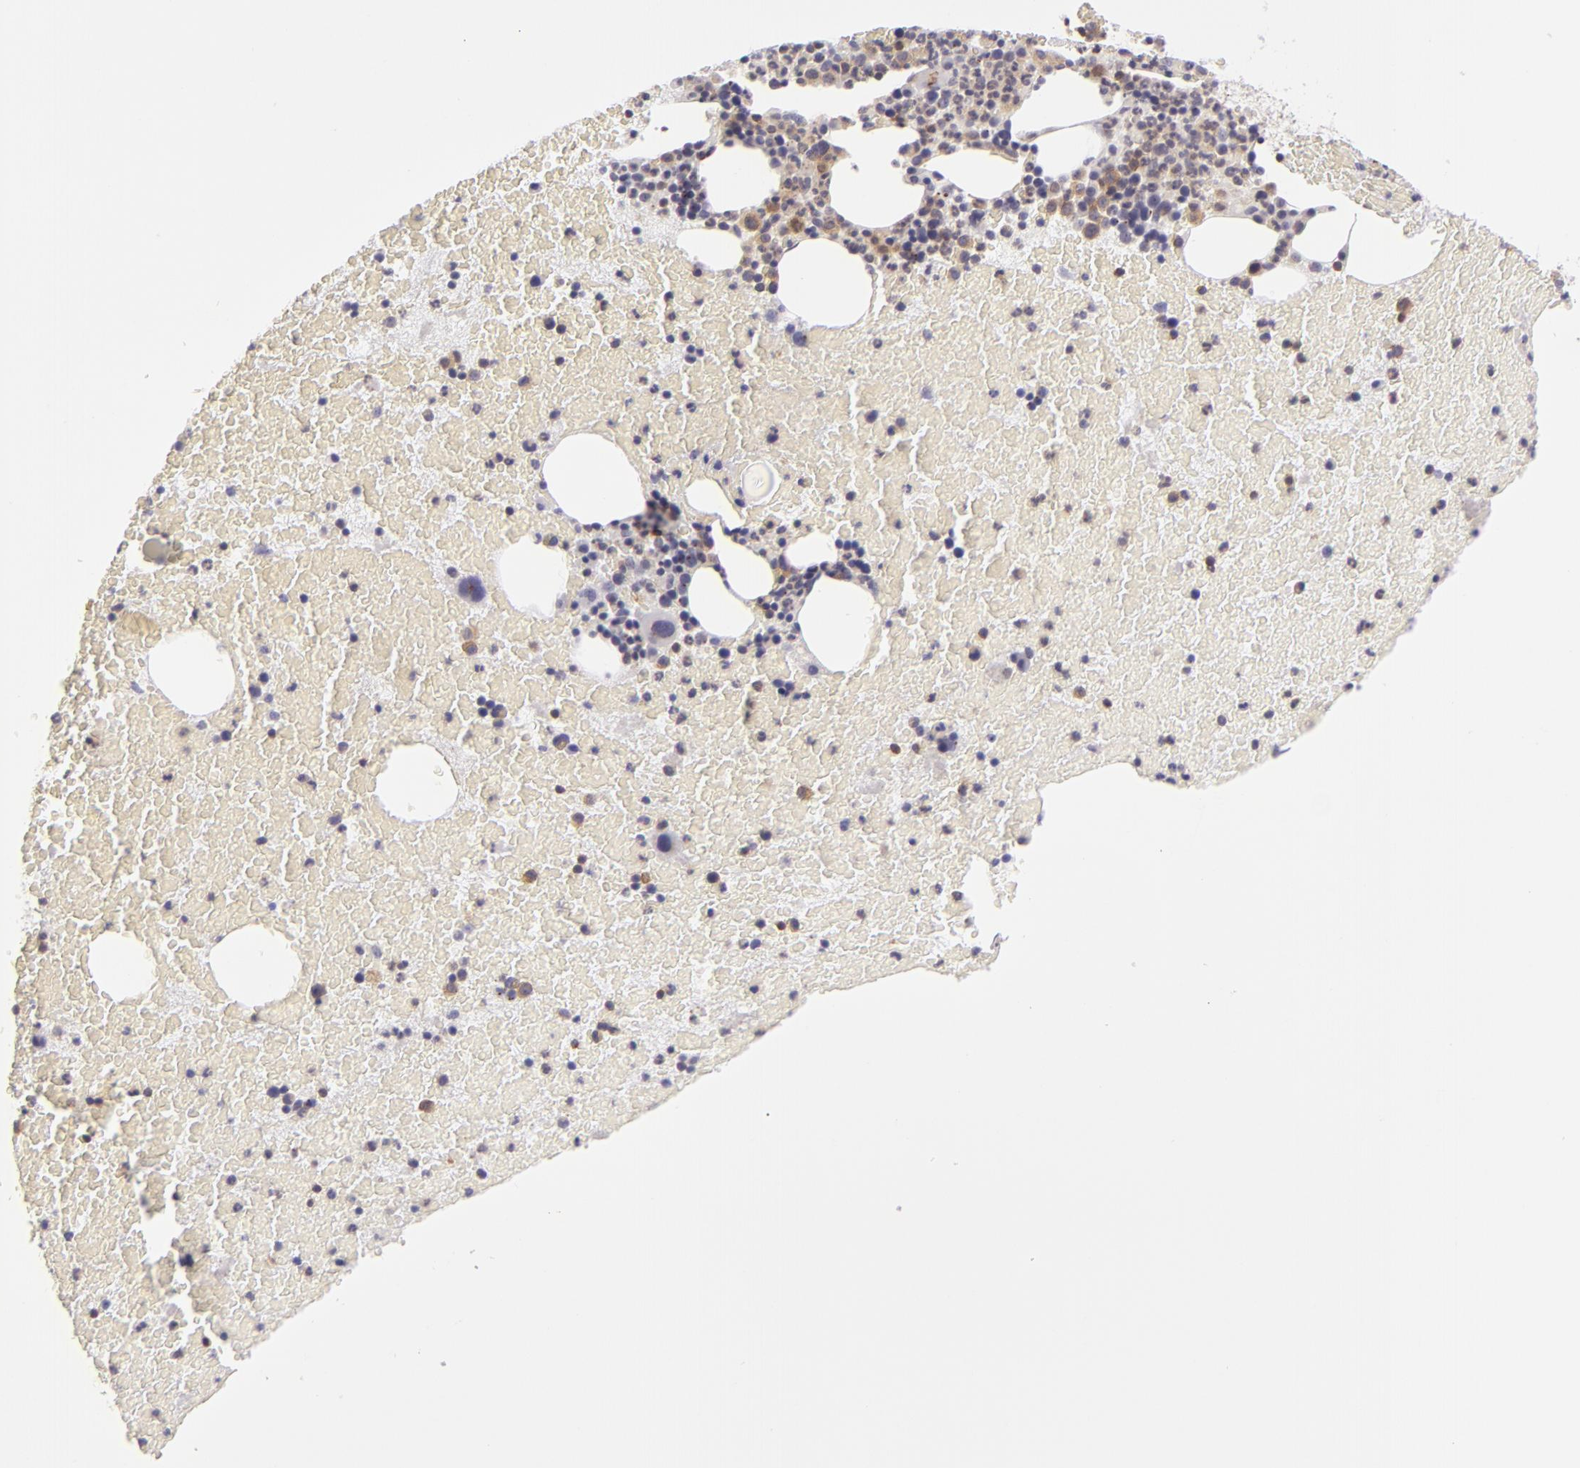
{"staining": {"intensity": "moderate", "quantity": "25%-75%", "location": "cytoplasmic/membranous"}, "tissue": "bone marrow", "cell_type": "Hematopoietic cells", "image_type": "normal", "snomed": [{"axis": "morphology", "description": "Normal tissue, NOS"}, {"axis": "topography", "description": "Bone marrow"}], "caption": "The micrograph reveals a brown stain indicating the presence of a protein in the cytoplasmic/membranous of hematopoietic cells in bone marrow. (DAB (3,3'-diaminobenzidine) IHC with brightfield microscopy, high magnification).", "gene": "KCNAB2", "patient": {"sex": "female", "age": 71}}